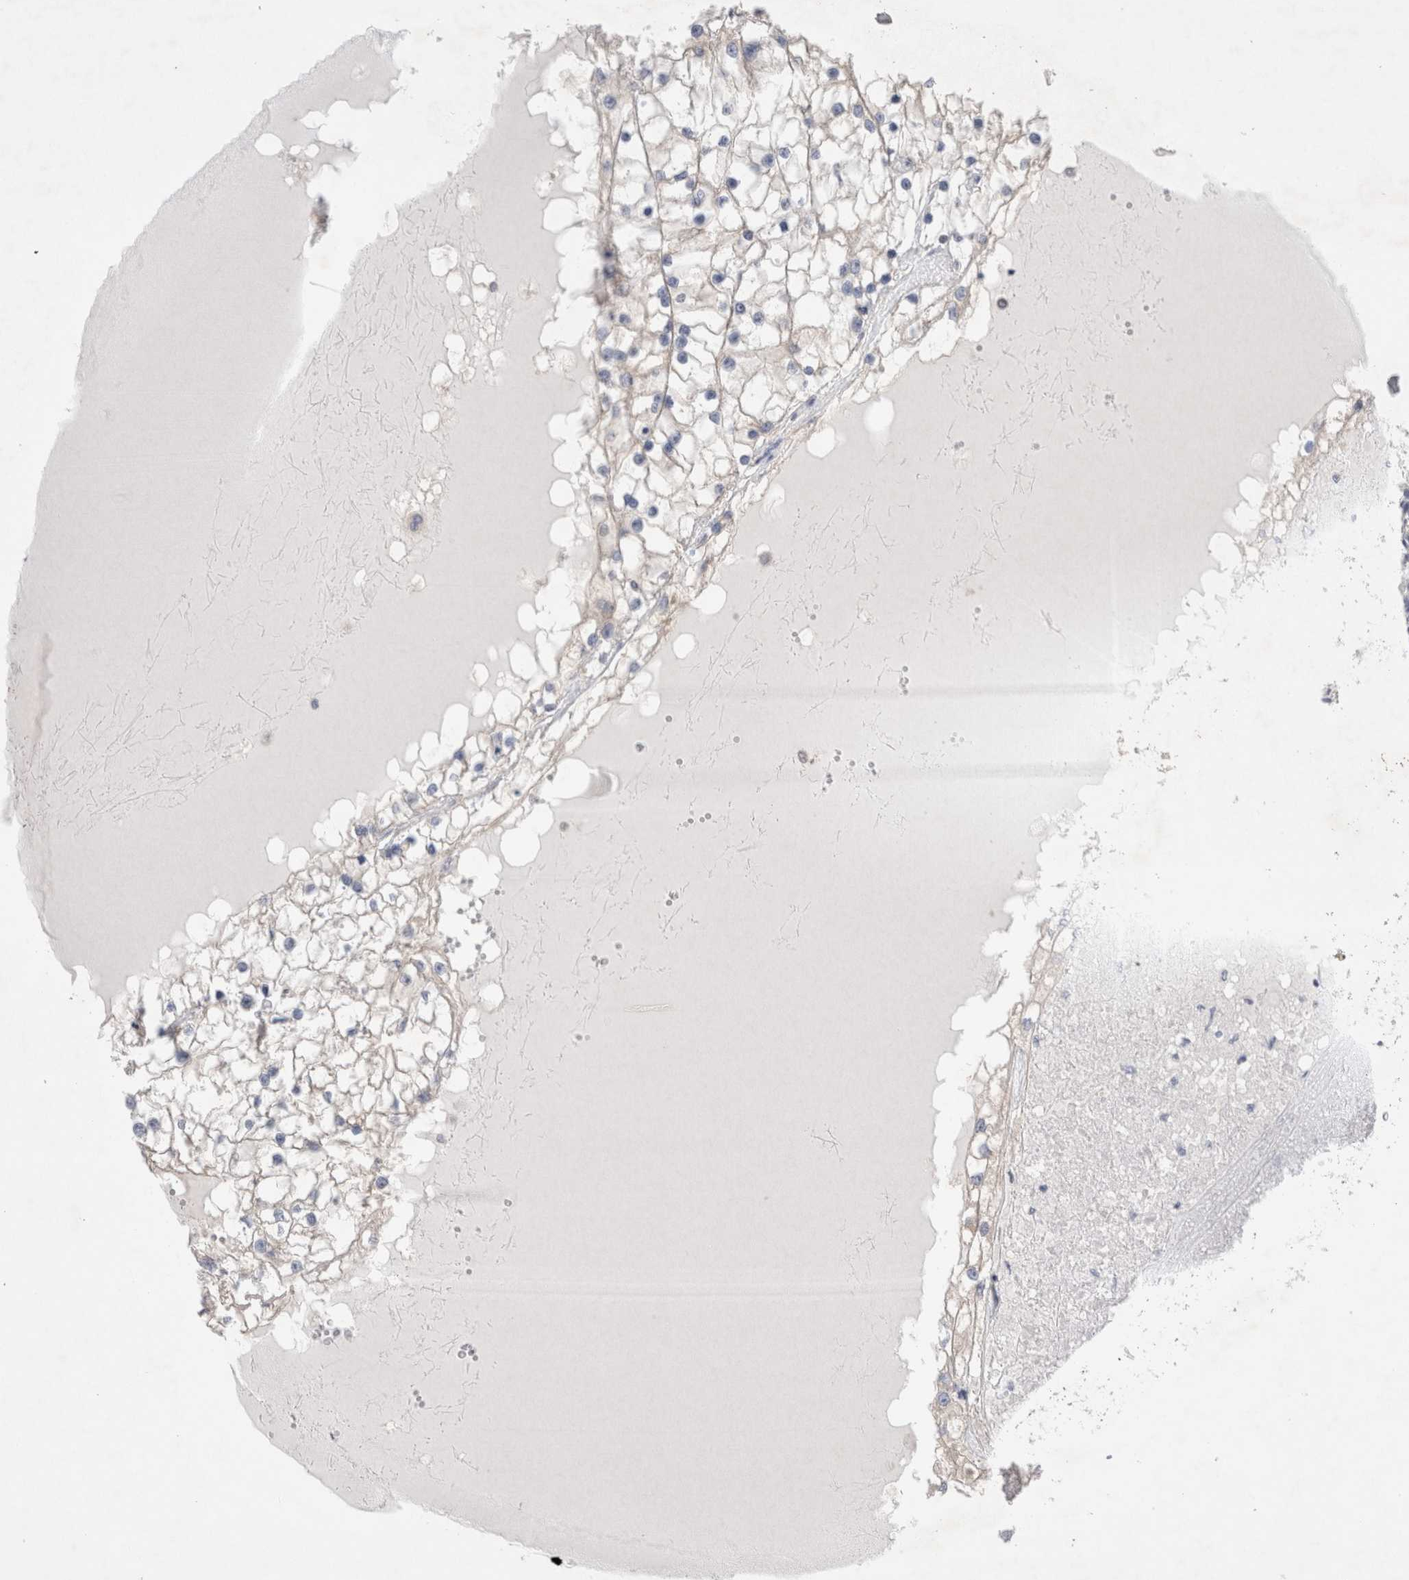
{"staining": {"intensity": "negative", "quantity": "none", "location": "none"}, "tissue": "renal cancer", "cell_type": "Tumor cells", "image_type": "cancer", "snomed": [{"axis": "morphology", "description": "Adenocarcinoma, NOS"}, {"axis": "topography", "description": "Kidney"}], "caption": "Tumor cells are negative for protein expression in human renal cancer (adenocarcinoma).", "gene": "RBM12B", "patient": {"sex": "male", "age": 68}}